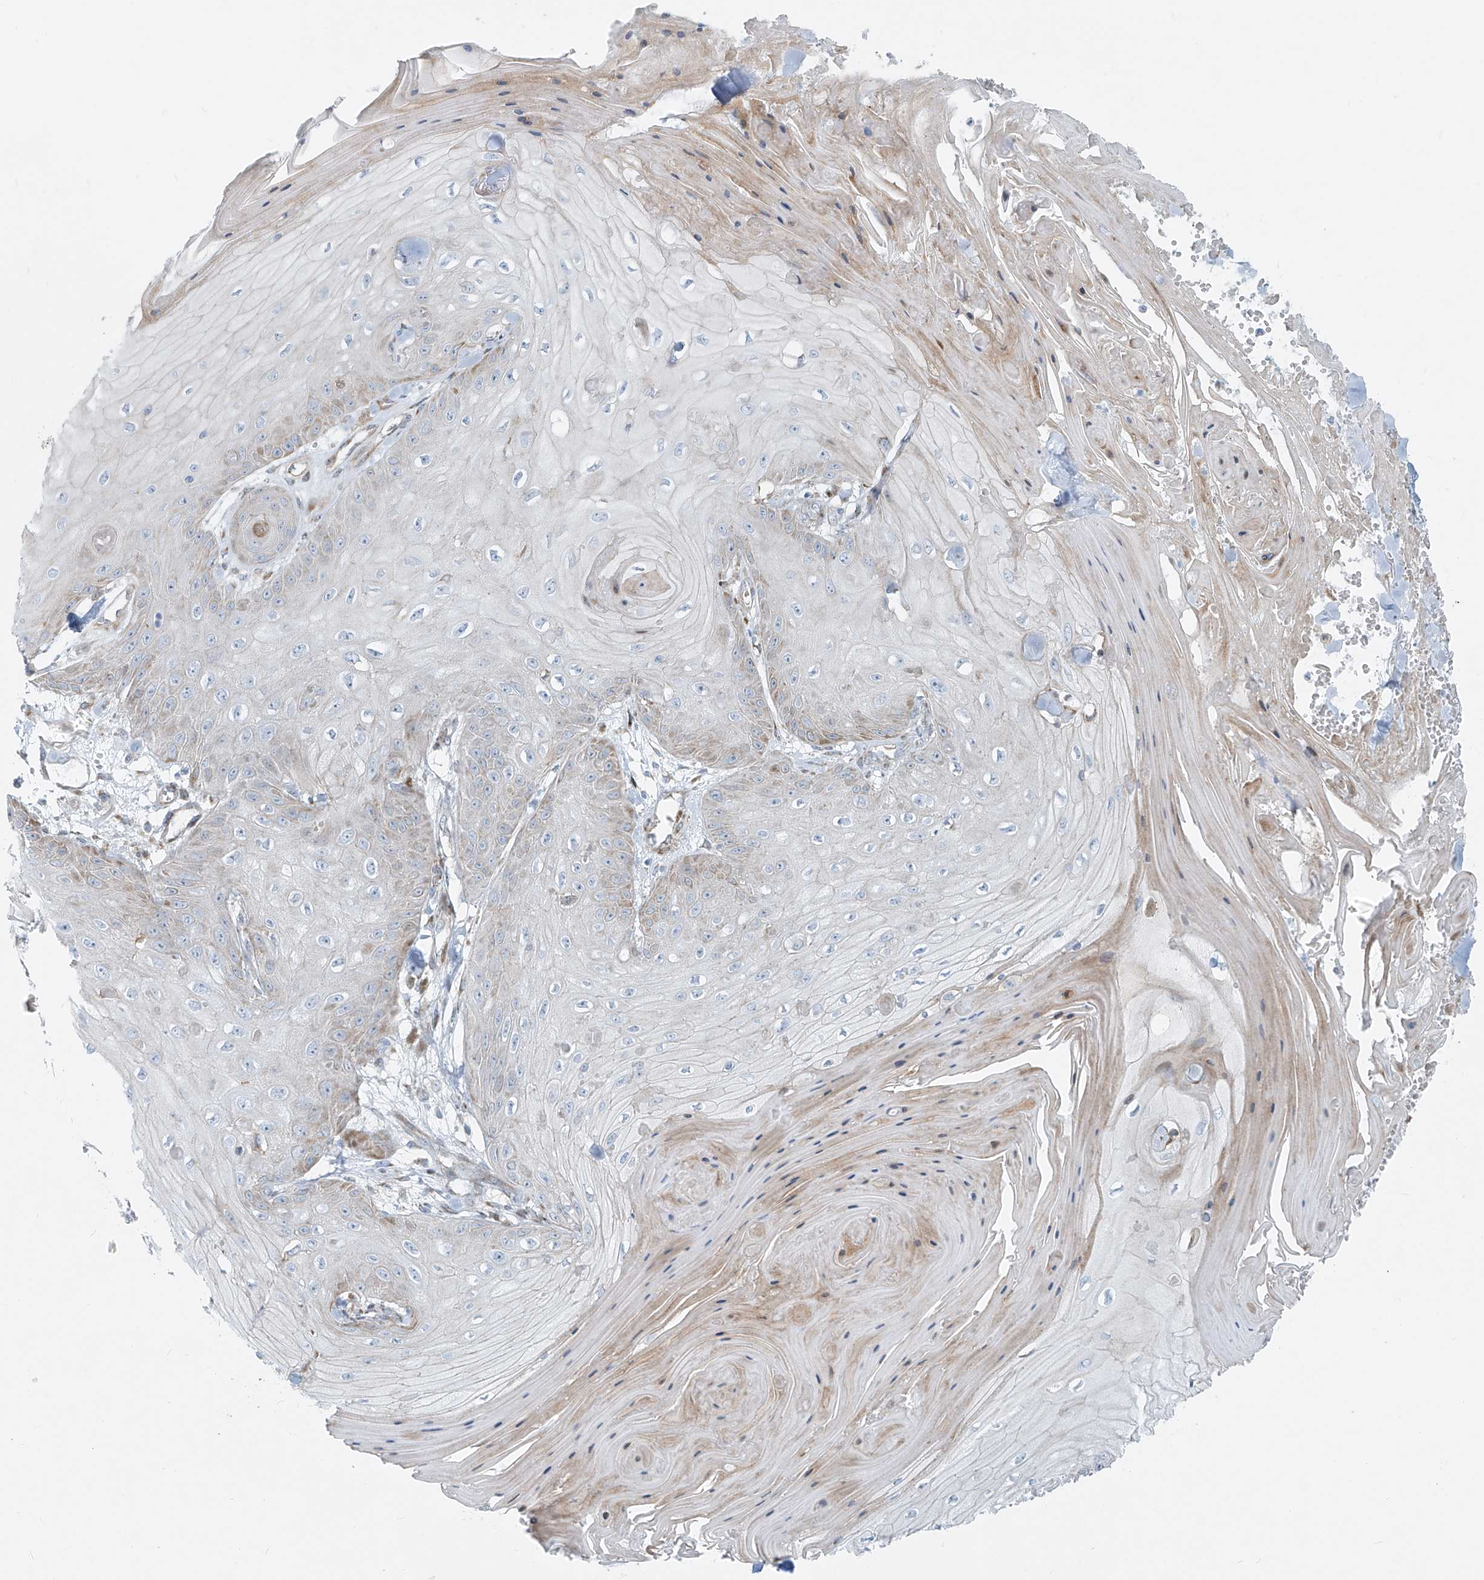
{"staining": {"intensity": "moderate", "quantity": "<25%", "location": "cytoplasmic/membranous"}, "tissue": "skin cancer", "cell_type": "Tumor cells", "image_type": "cancer", "snomed": [{"axis": "morphology", "description": "Squamous cell carcinoma, NOS"}, {"axis": "topography", "description": "Skin"}], "caption": "A high-resolution micrograph shows immunohistochemistry (IHC) staining of skin cancer, which shows moderate cytoplasmic/membranous expression in approximately <25% of tumor cells.", "gene": "HIC2", "patient": {"sex": "male", "age": 74}}